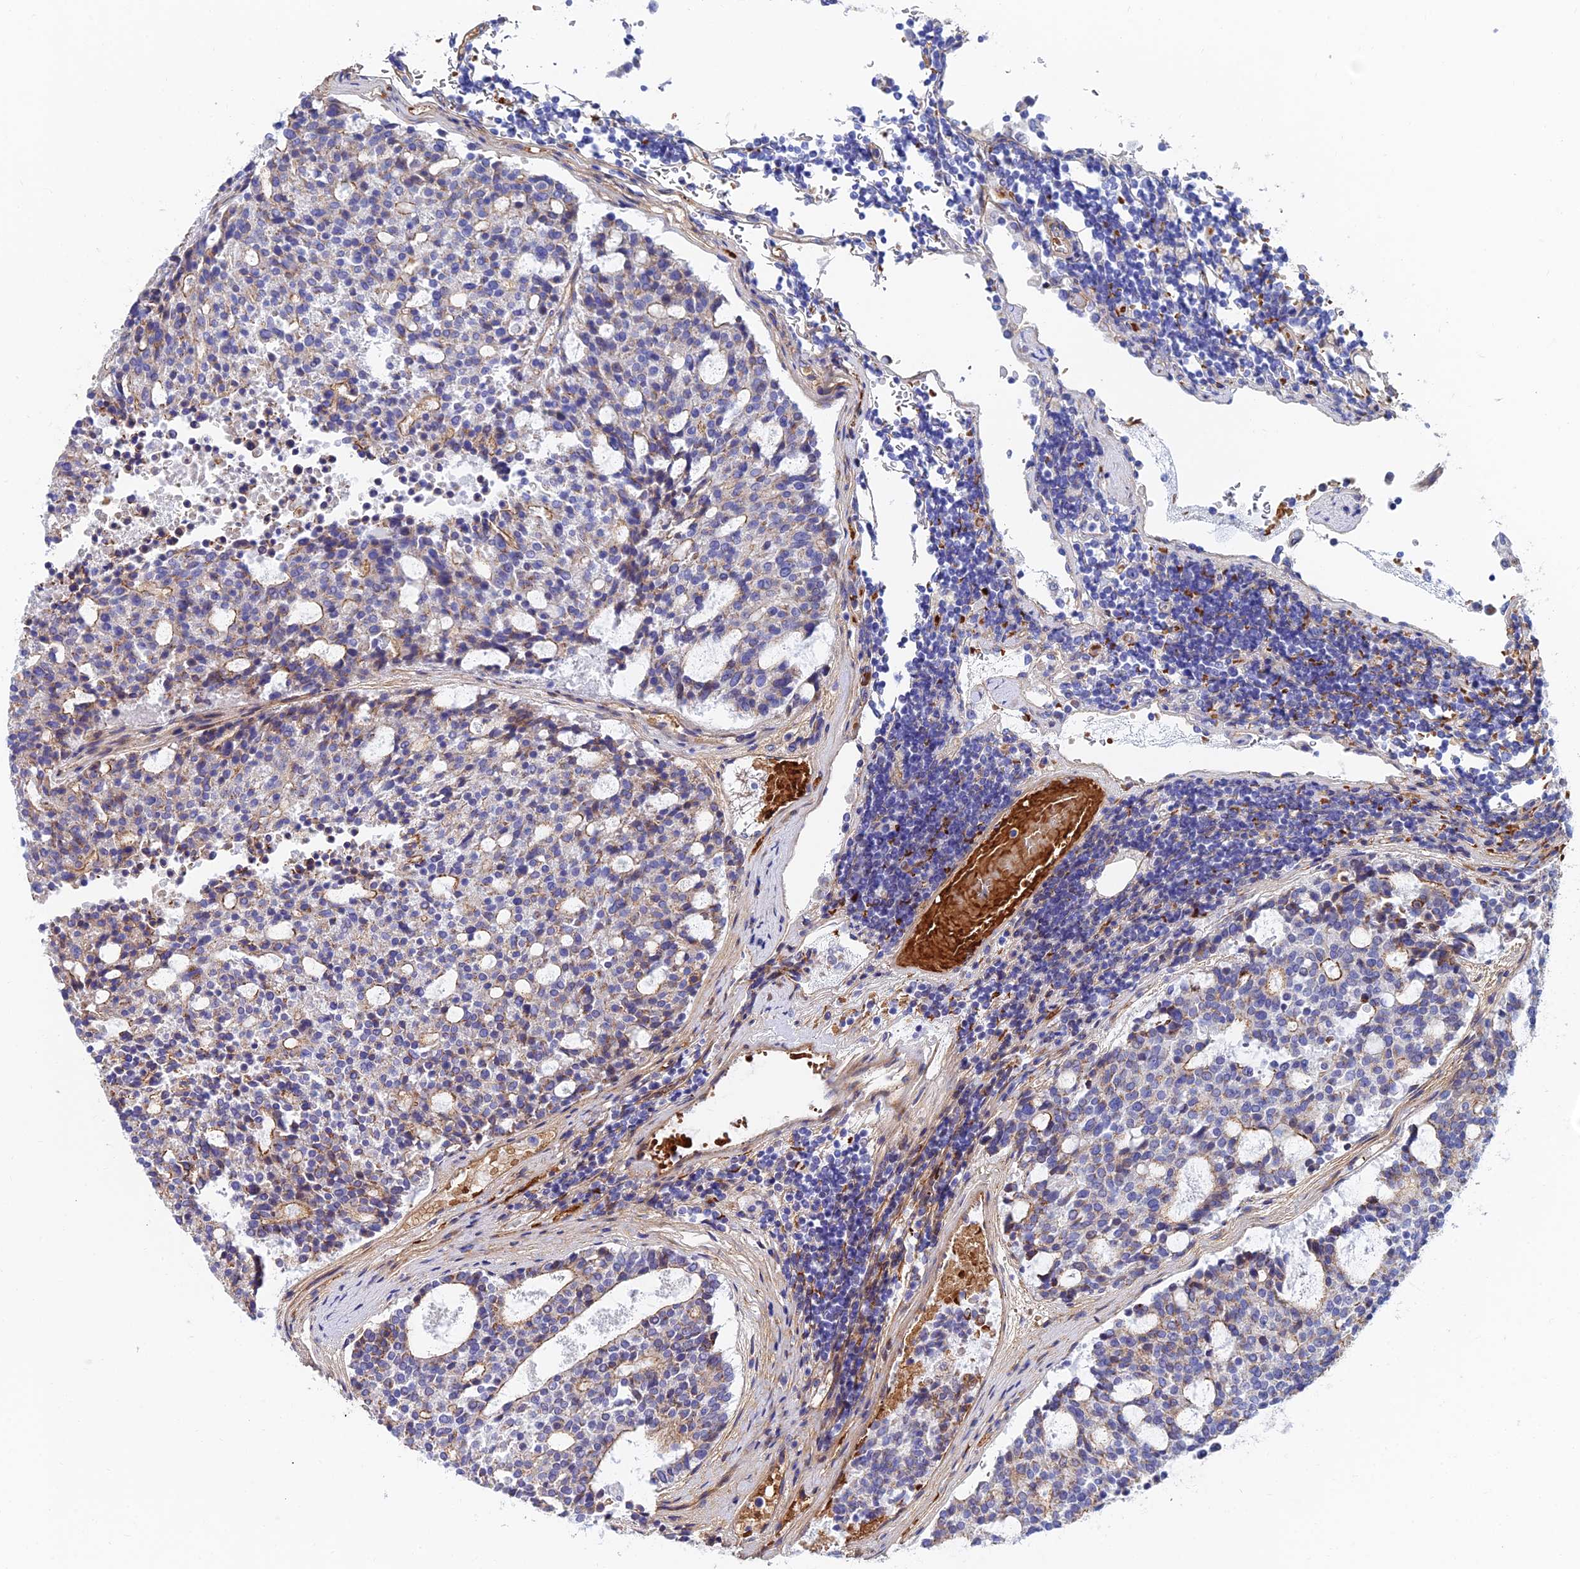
{"staining": {"intensity": "moderate", "quantity": "<25%", "location": "cytoplasmic/membranous"}, "tissue": "carcinoid", "cell_type": "Tumor cells", "image_type": "cancer", "snomed": [{"axis": "morphology", "description": "Carcinoid, malignant, NOS"}, {"axis": "topography", "description": "Pancreas"}], "caption": "This photomicrograph demonstrates carcinoid (malignant) stained with immunohistochemistry (IHC) to label a protein in brown. The cytoplasmic/membranous of tumor cells show moderate positivity for the protein. Nuclei are counter-stained blue.", "gene": "ADGRF3", "patient": {"sex": "female", "age": 54}}